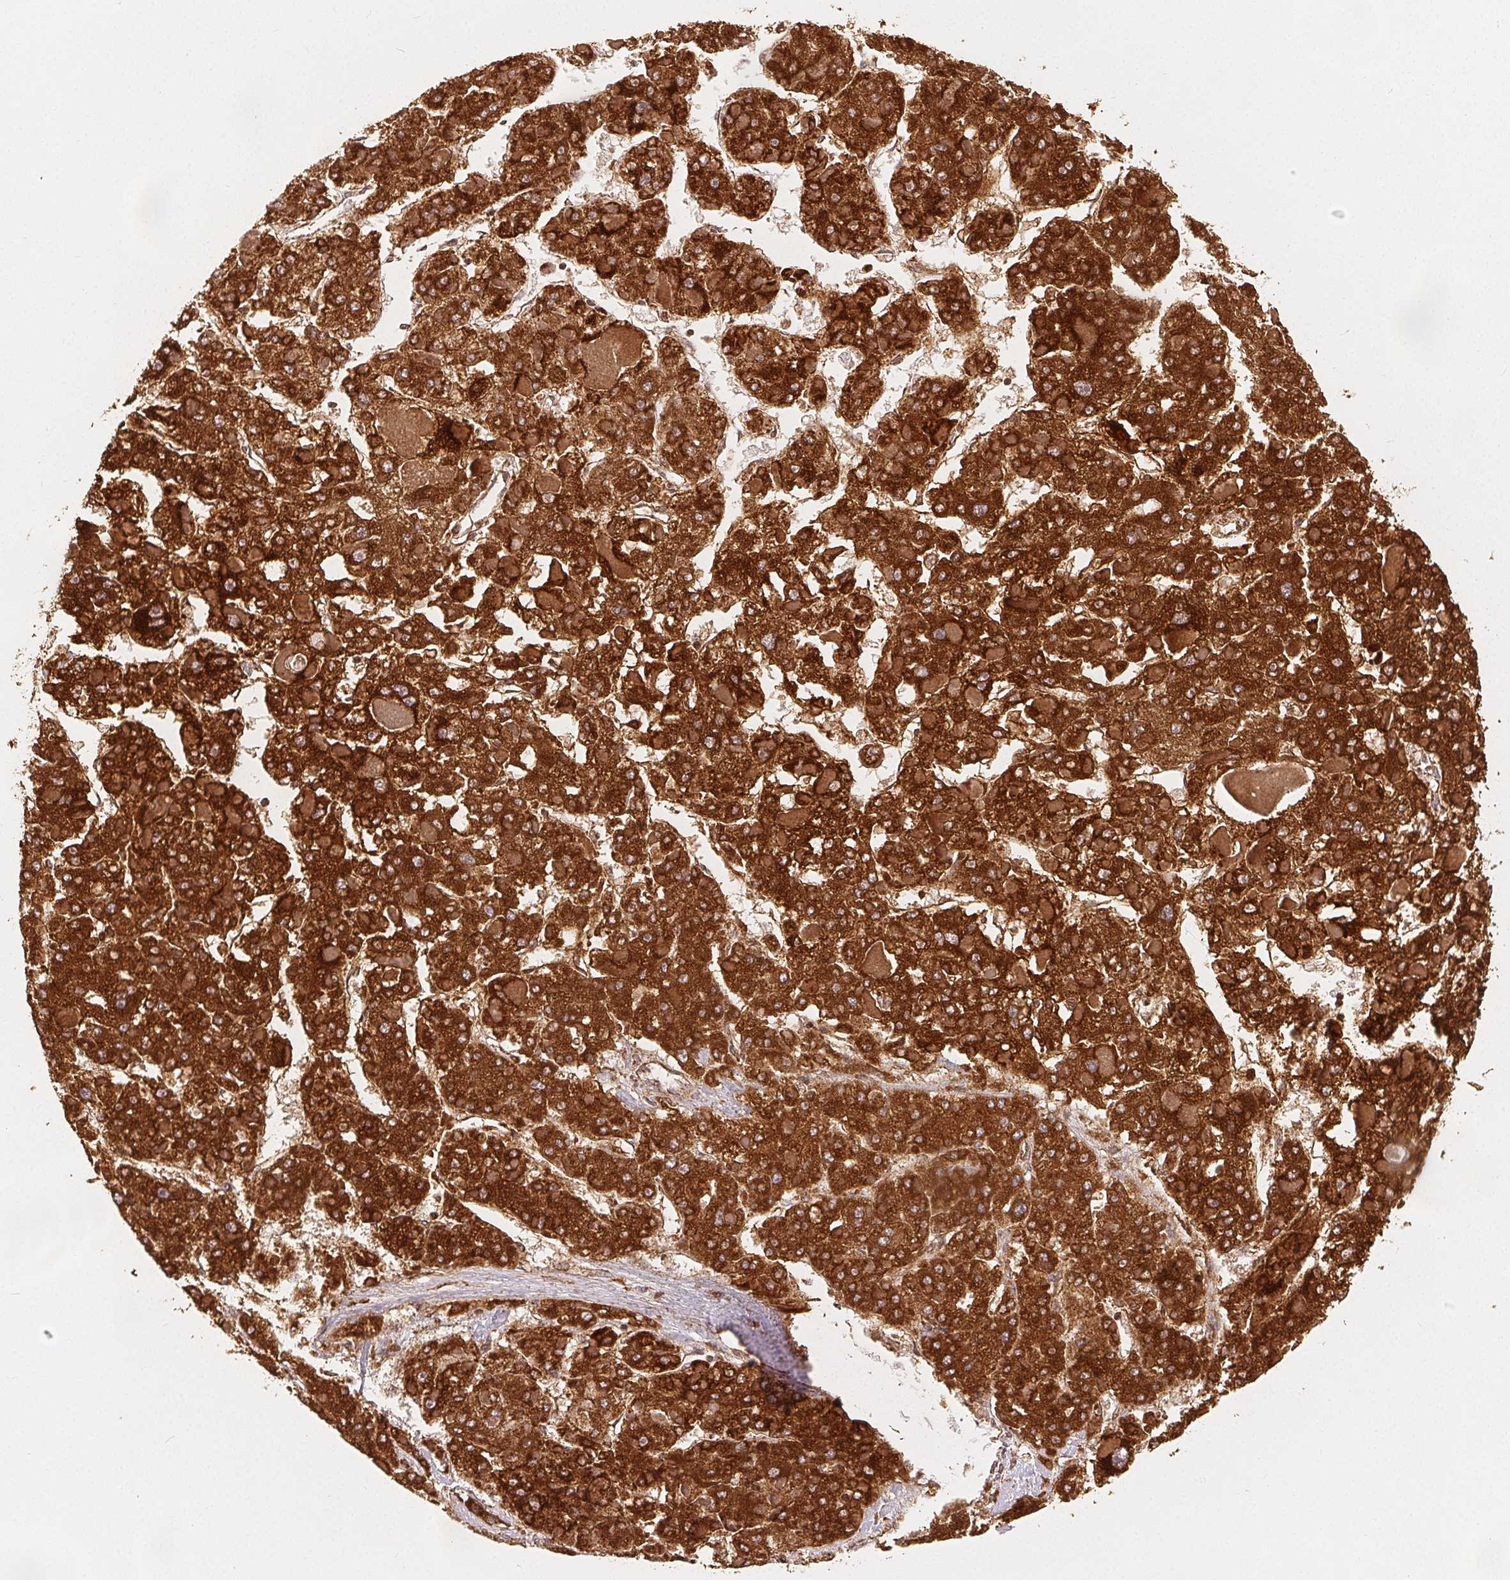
{"staining": {"intensity": "strong", "quantity": ">75%", "location": "cytoplasmic/membranous"}, "tissue": "liver cancer", "cell_type": "Tumor cells", "image_type": "cancer", "snomed": [{"axis": "morphology", "description": "Carcinoma, Hepatocellular, NOS"}, {"axis": "topography", "description": "Liver"}], "caption": "Immunohistochemistry (IHC) staining of hepatocellular carcinoma (liver), which displays high levels of strong cytoplasmic/membranous staining in approximately >75% of tumor cells indicating strong cytoplasmic/membranous protein expression. The staining was performed using DAB (3,3'-diaminobenzidine) (brown) for protein detection and nuclei were counterstained in hematoxylin (blue).", "gene": "SDHB", "patient": {"sex": "female", "age": 73}}